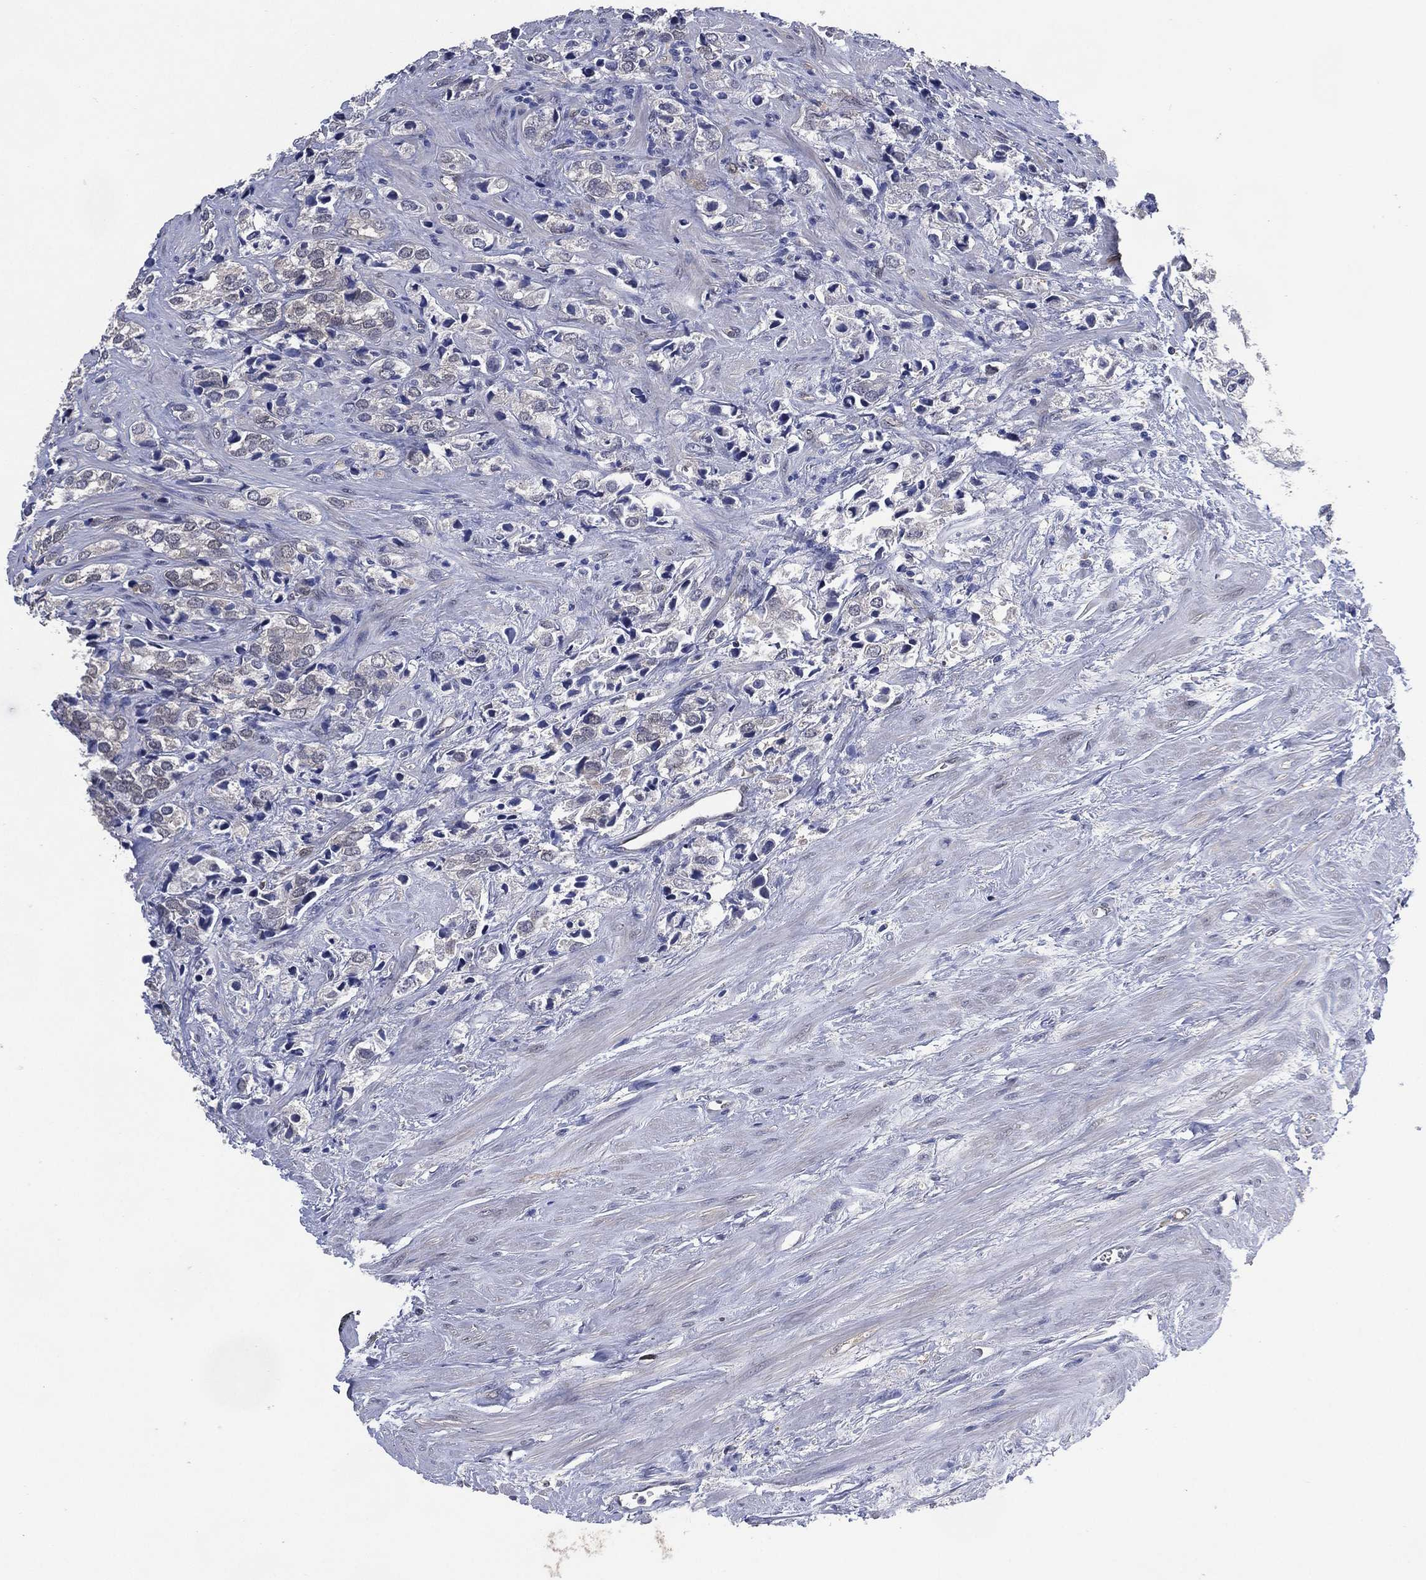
{"staining": {"intensity": "negative", "quantity": "none", "location": "none"}, "tissue": "prostate cancer", "cell_type": "Tumor cells", "image_type": "cancer", "snomed": [{"axis": "morphology", "description": "Adenocarcinoma, NOS"}, {"axis": "topography", "description": "Prostate and seminal vesicle, NOS"}], "caption": "Tumor cells are negative for brown protein staining in prostate cancer. (Stains: DAB (3,3'-diaminobenzidine) immunohistochemistry with hematoxylin counter stain, Microscopy: brightfield microscopy at high magnification).", "gene": "AK1", "patient": {"sex": "male", "age": 63}}